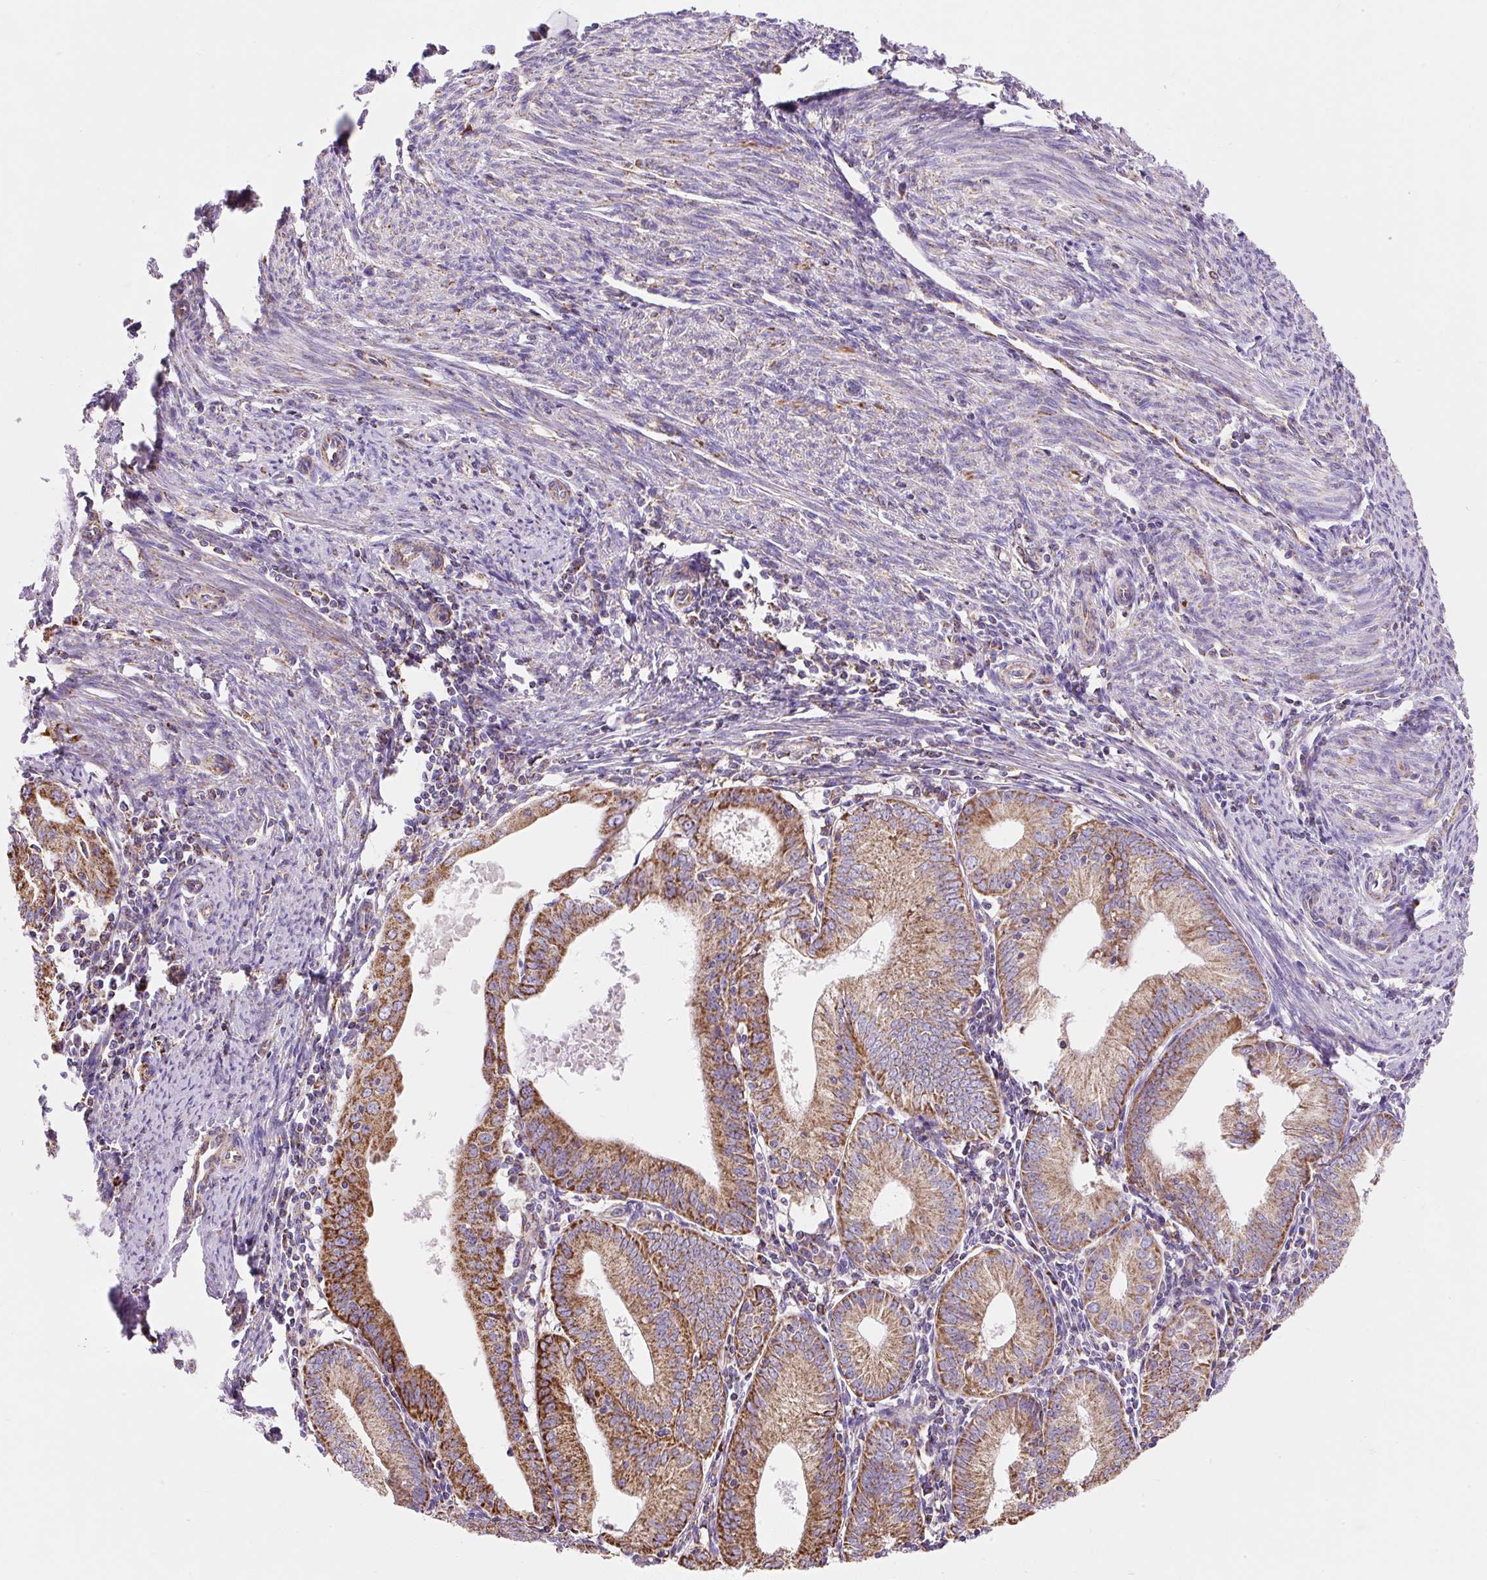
{"staining": {"intensity": "moderate", "quantity": ">75%", "location": "cytoplasmic/membranous"}, "tissue": "endometrial cancer", "cell_type": "Tumor cells", "image_type": "cancer", "snomed": [{"axis": "morphology", "description": "Adenocarcinoma, NOS"}, {"axis": "topography", "description": "Endometrium"}], "caption": "Immunohistochemical staining of human adenocarcinoma (endometrial) exhibits medium levels of moderate cytoplasmic/membranous staining in about >75% of tumor cells.", "gene": "DAAM2", "patient": {"sex": "female", "age": 60}}